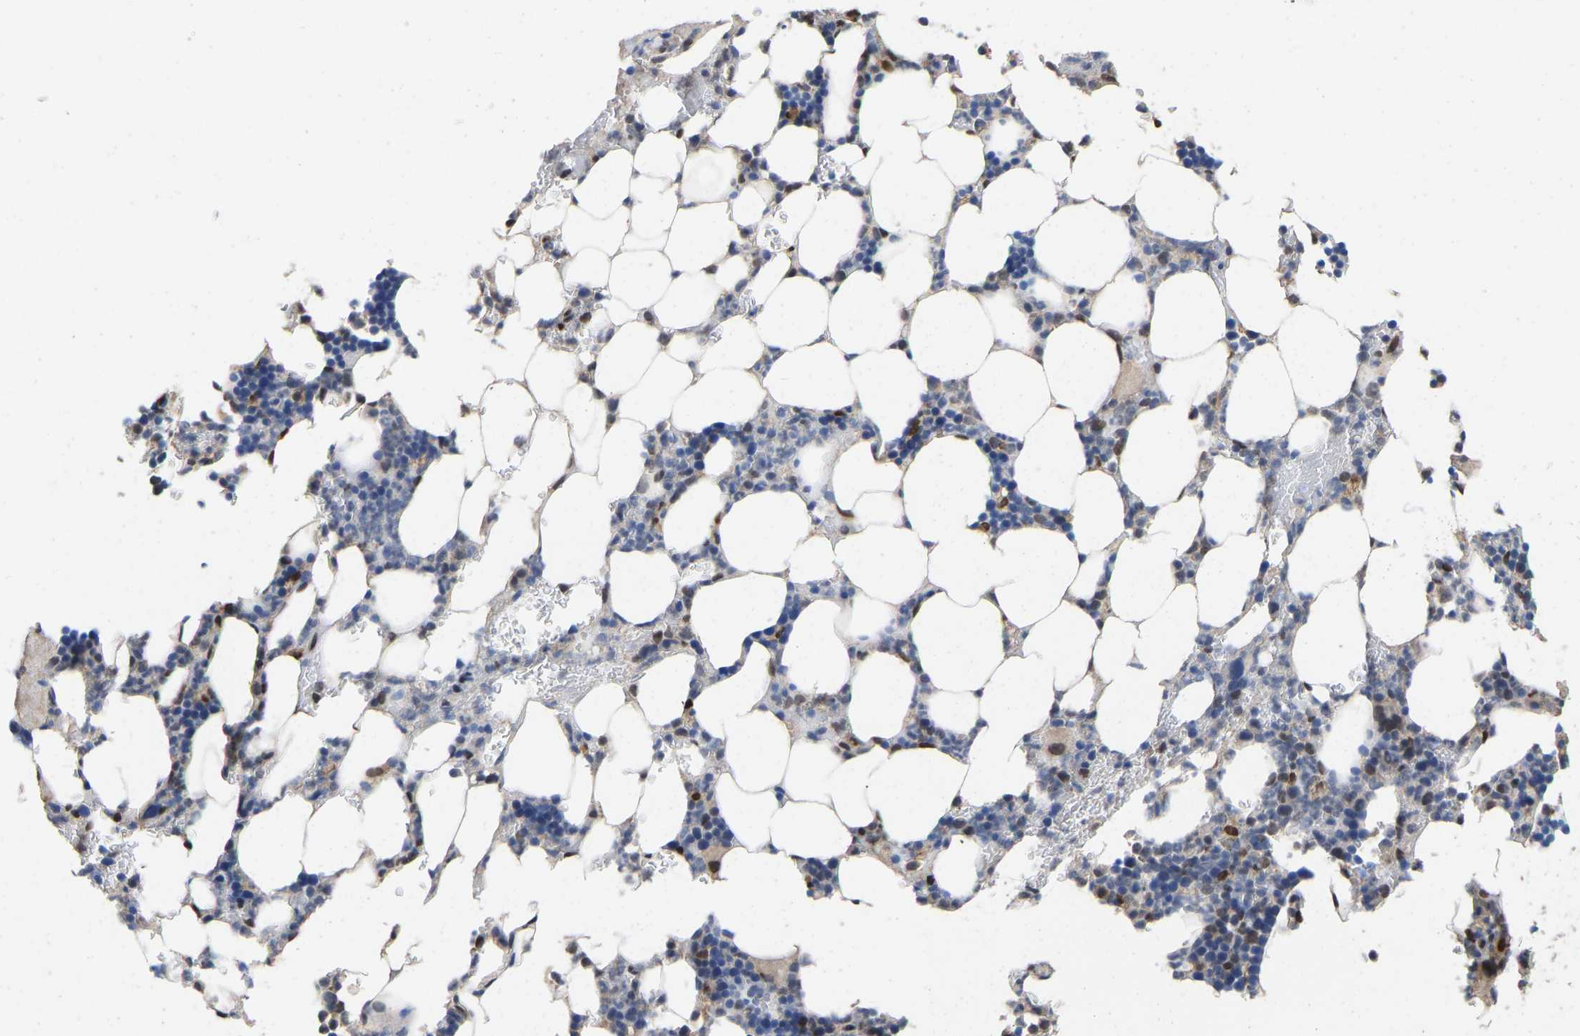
{"staining": {"intensity": "moderate", "quantity": "<25%", "location": "cytoplasmic/membranous,nuclear"}, "tissue": "bone marrow", "cell_type": "Hematopoietic cells", "image_type": "normal", "snomed": [{"axis": "morphology", "description": "Normal tissue, NOS"}, {"axis": "topography", "description": "Bone marrow"}], "caption": "A low amount of moderate cytoplasmic/membranous,nuclear positivity is identified in about <25% of hematopoietic cells in benign bone marrow.", "gene": "QKI", "patient": {"sex": "female", "age": 81}}